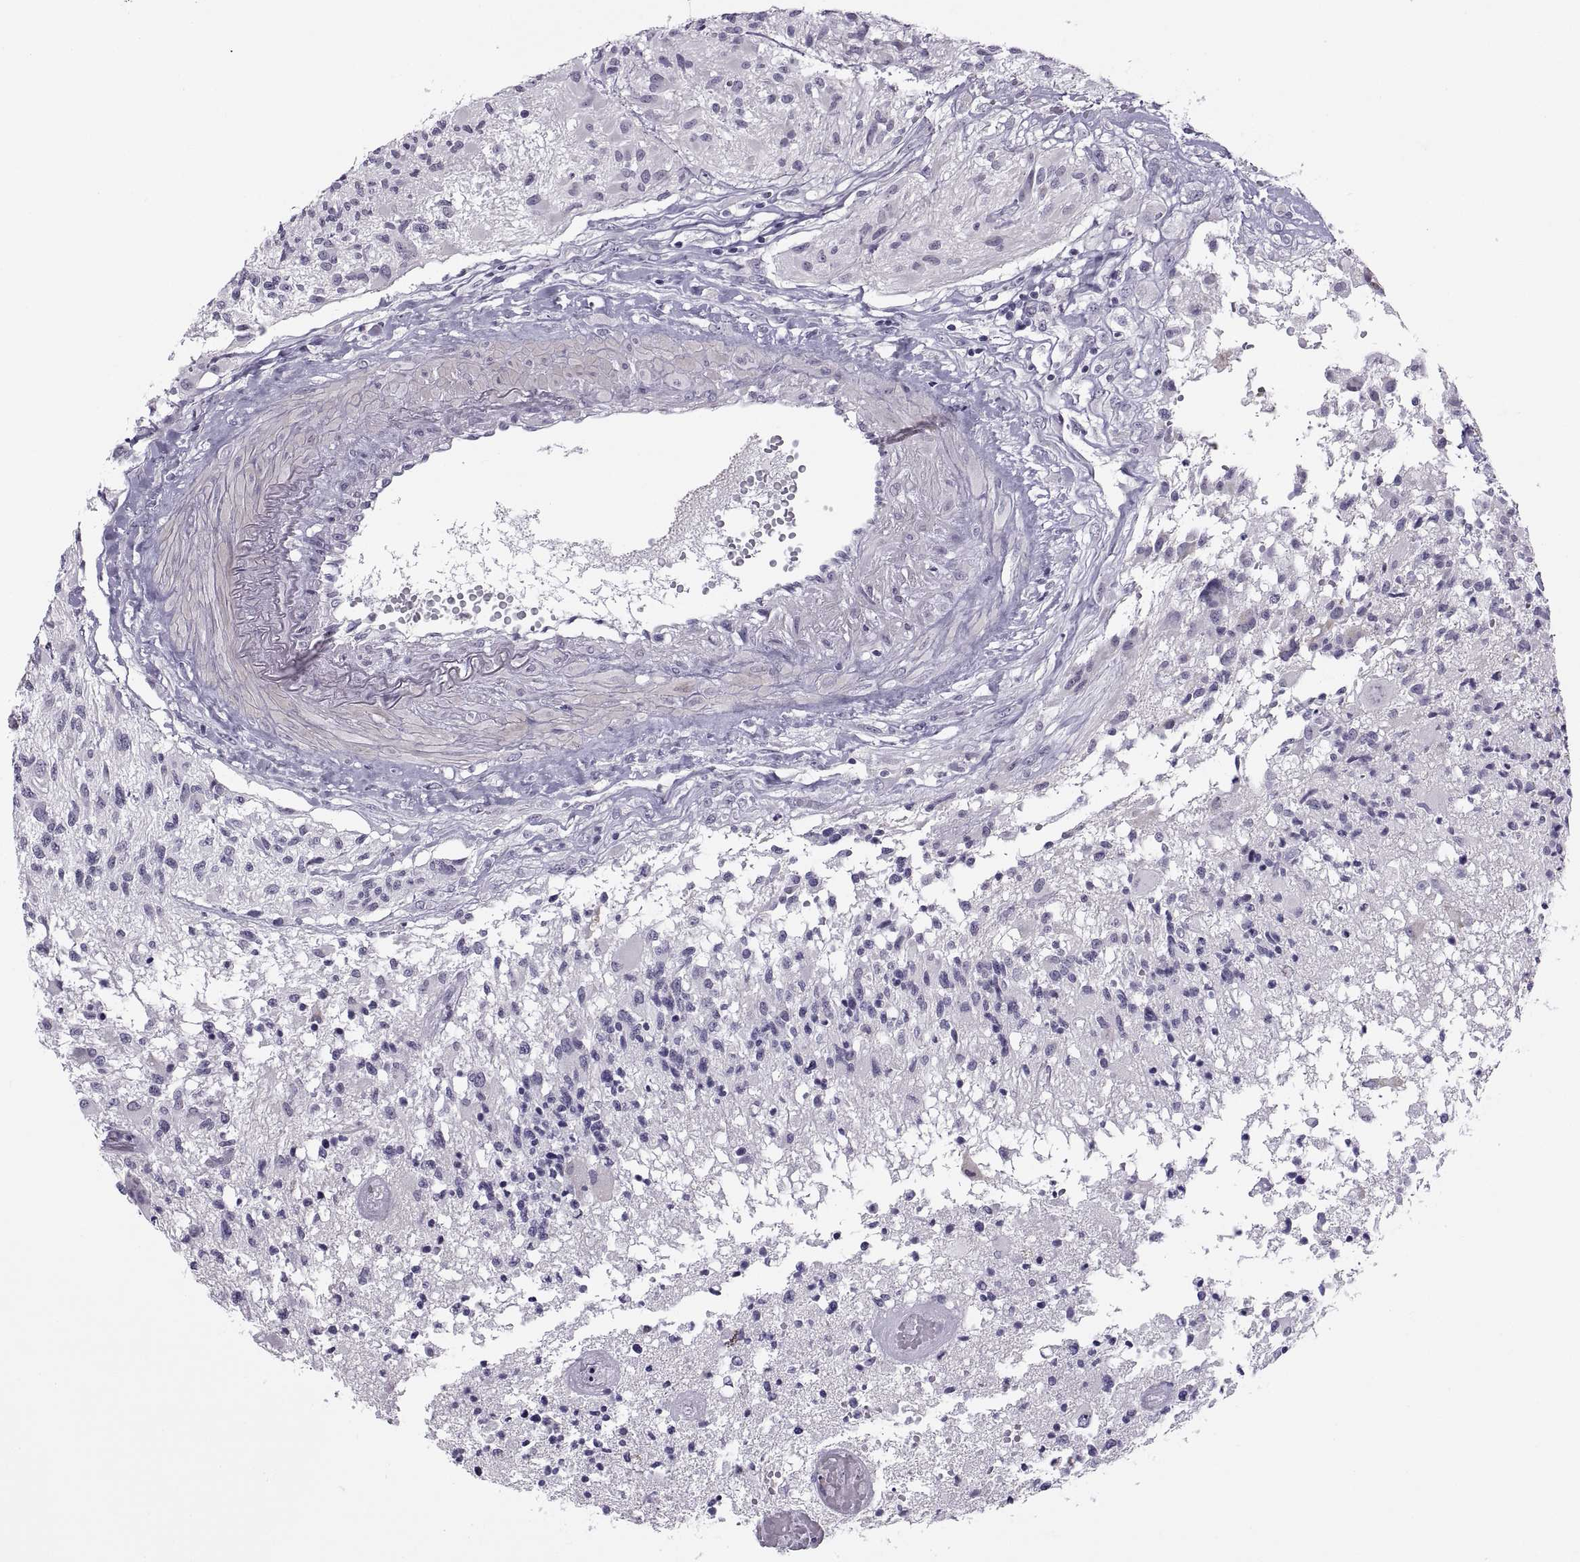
{"staining": {"intensity": "negative", "quantity": "none", "location": "none"}, "tissue": "glioma", "cell_type": "Tumor cells", "image_type": "cancer", "snomed": [{"axis": "morphology", "description": "Glioma, malignant, High grade"}, {"axis": "topography", "description": "Brain"}], "caption": "IHC image of human malignant glioma (high-grade) stained for a protein (brown), which reveals no staining in tumor cells.", "gene": "C3orf22", "patient": {"sex": "female", "age": 63}}